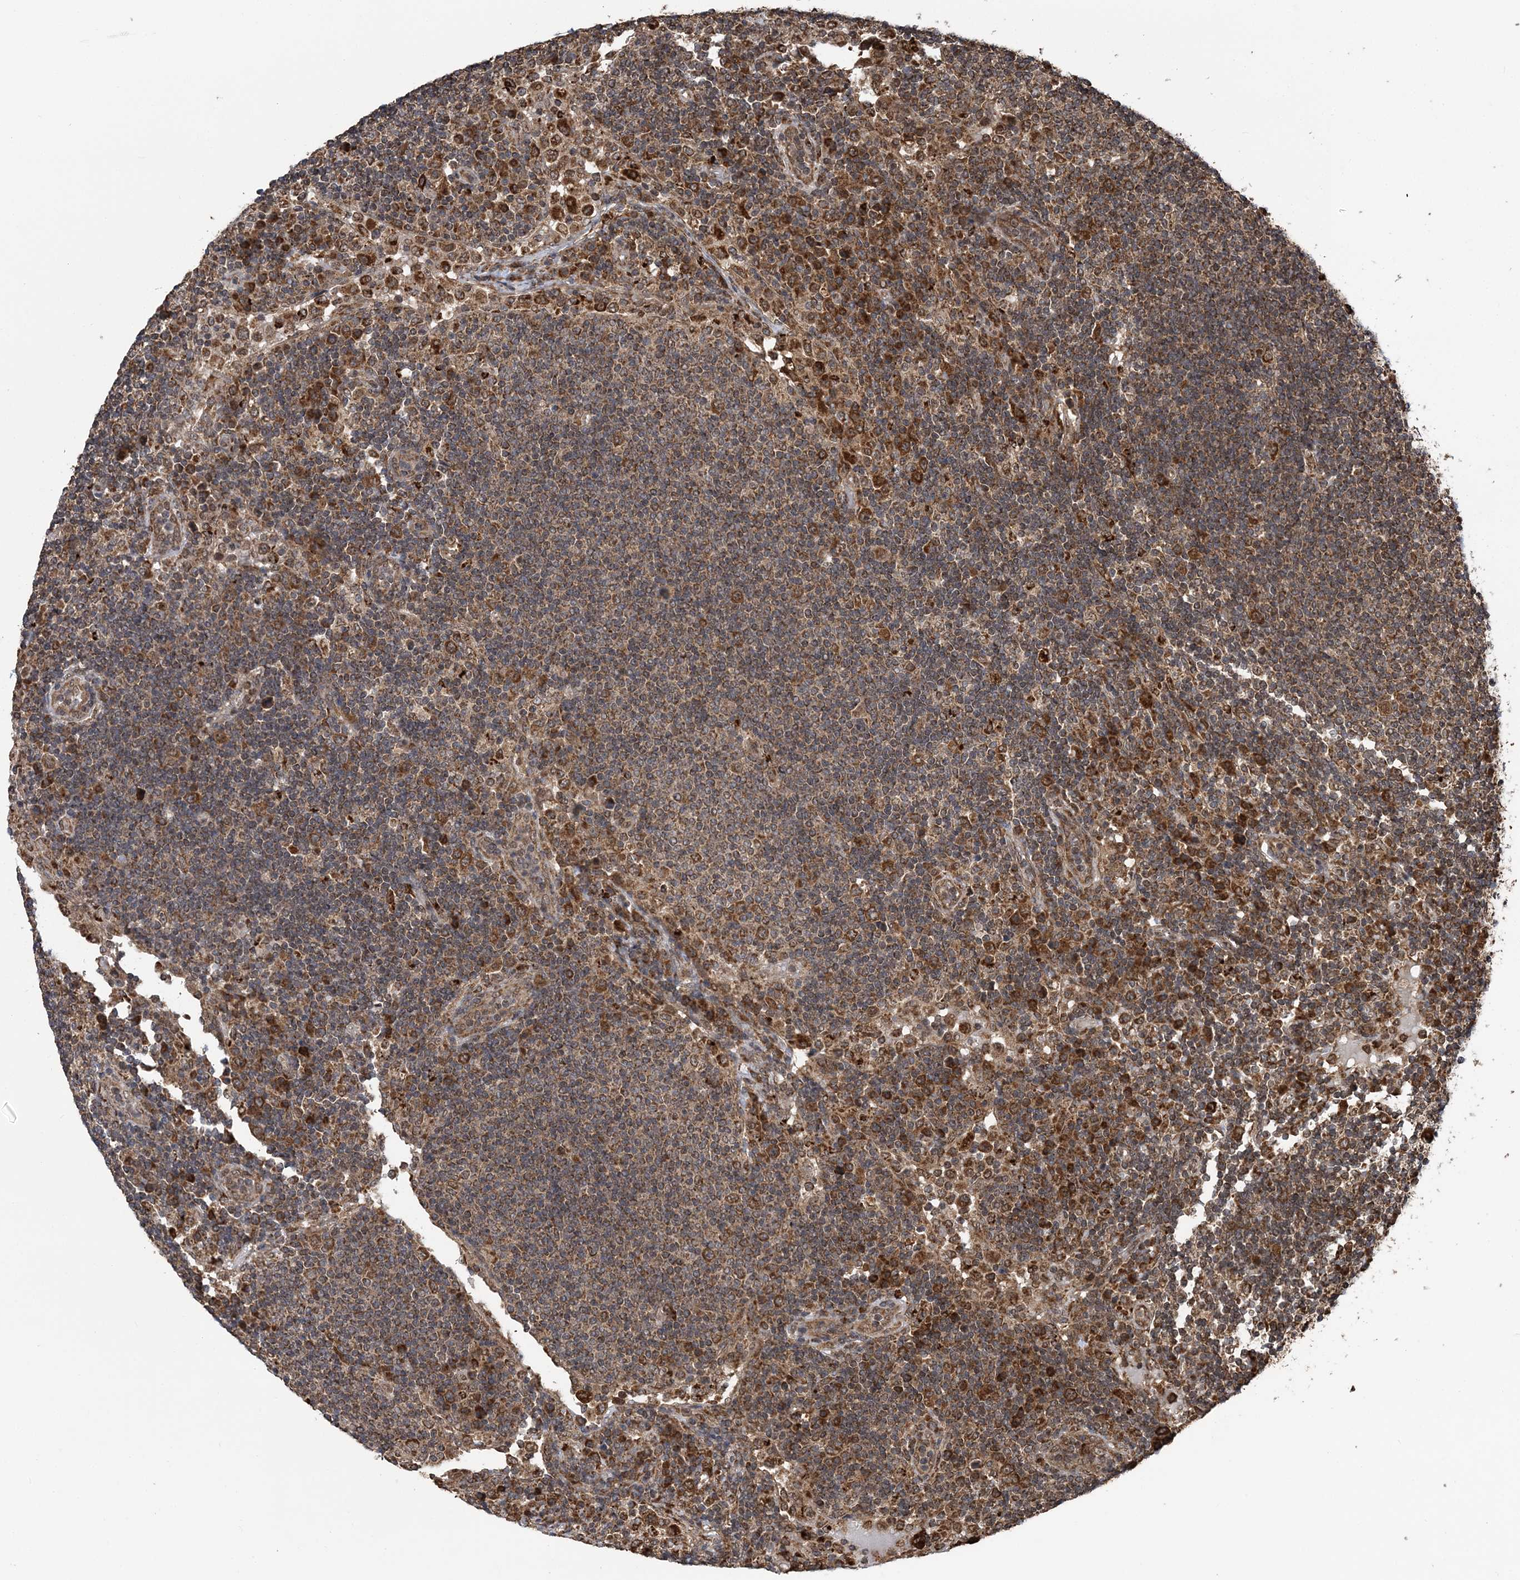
{"staining": {"intensity": "moderate", "quantity": ">75%", "location": "cytoplasmic/membranous"}, "tissue": "lymph node", "cell_type": "Germinal center cells", "image_type": "normal", "snomed": [{"axis": "morphology", "description": "Normal tissue, NOS"}, {"axis": "topography", "description": "Lymph node"}], "caption": "High-power microscopy captured an IHC micrograph of benign lymph node, revealing moderate cytoplasmic/membranous expression in approximately >75% of germinal center cells. (DAB (3,3'-diaminobenzidine) IHC, brown staining for protein, blue staining for nuclei).", "gene": "PCBP1", "patient": {"sex": "female", "age": 53}}